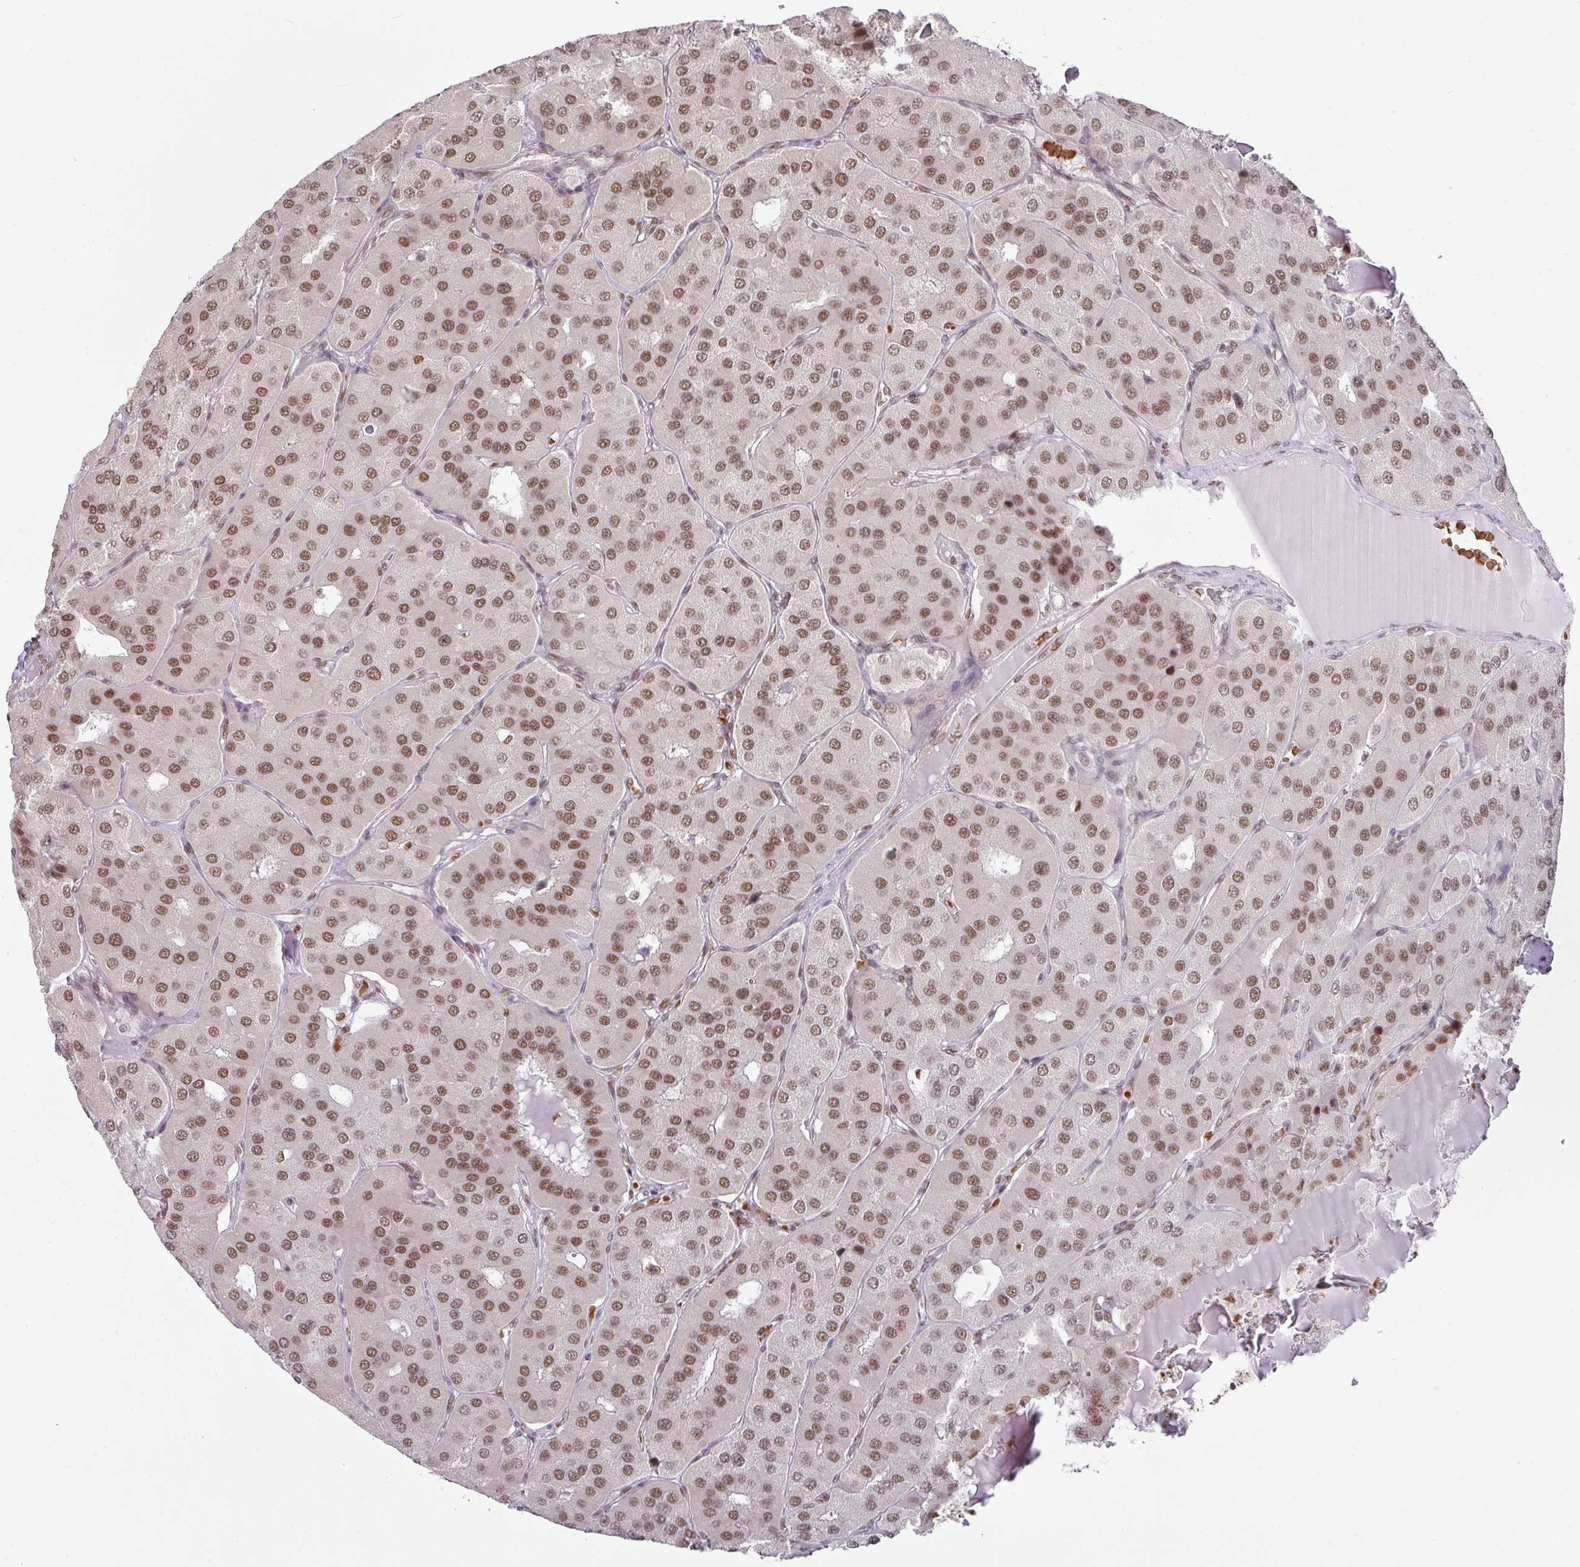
{"staining": {"intensity": "moderate", "quantity": ">75%", "location": "nuclear"}, "tissue": "parathyroid gland", "cell_type": "Glandular cells", "image_type": "normal", "snomed": [{"axis": "morphology", "description": "Normal tissue, NOS"}, {"axis": "morphology", "description": "Adenoma, NOS"}, {"axis": "topography", "description": "Parathyroid gland"}], "caption": "Immunohistochemical staining of unremarkable human parathyroid gland shows >75% levels of moderate nuclear protein staining in approximately >75% of glandular cells. The protein is stained brown, and the nuclei are stained in blue (DAB IHC with brightfield microscopy, high magnification).", "gene": "NCOA5", "patient": {"sex": "female", "age": 86}}